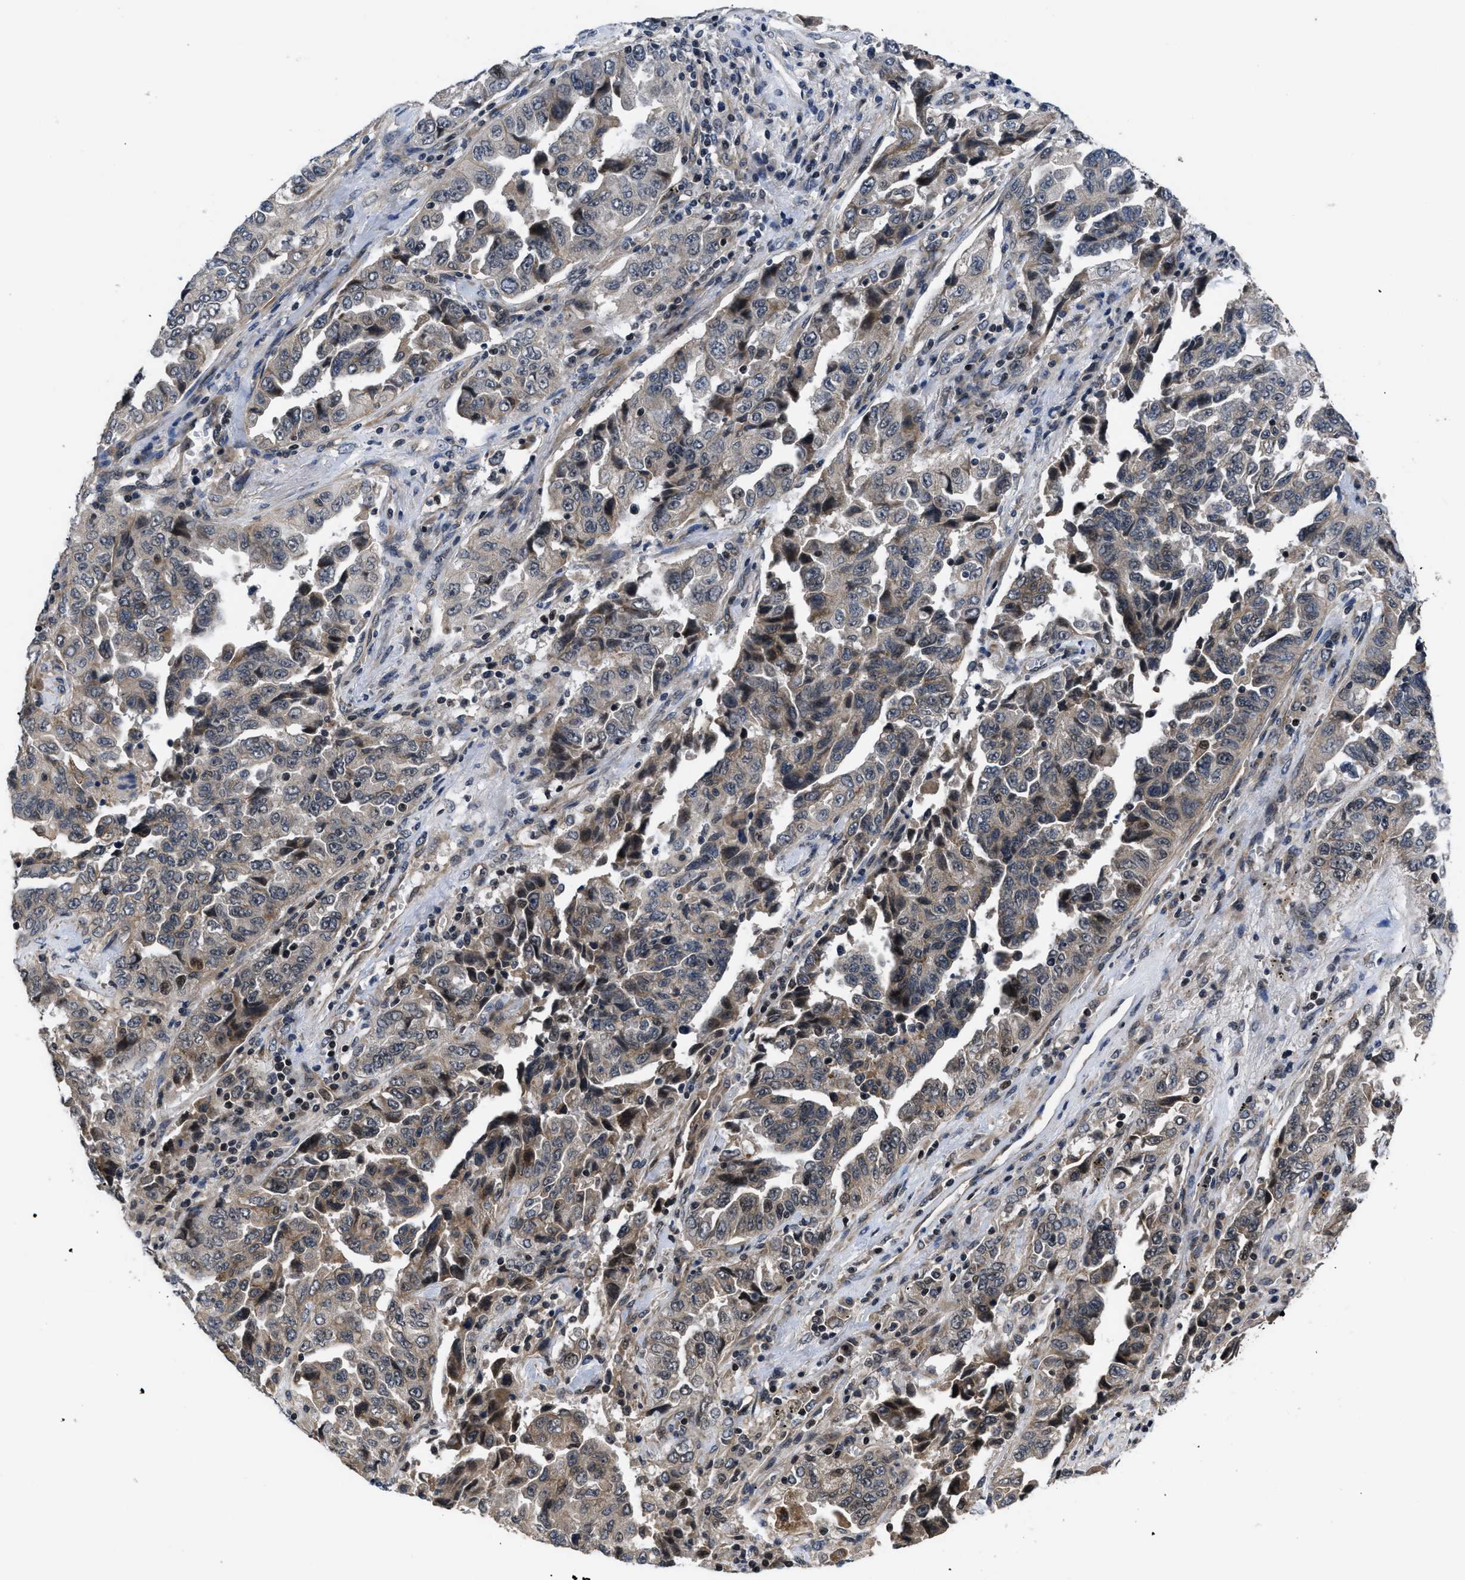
{"staining": {"intensity": "weak", "quantity": "25%-75%", "location": "cytoplasmic/membranous"}, "tissue": "lung cancer", "cell_type": "Tumor cells", "image_type": "cancer", "snomed": [{"axis": "morphology", "description": "Adenocarcinoma, NOS"}, {"axis": "topography", "description": "Lung"}], "caption": "Immunohistochemical staining of human lung cancer displays low levels of weak cytoplasmic/membranous expression in approximately 25%-75% of tumor cells.", "gene": "DNAJC14", "patient": {"sex": "female", "age": 51}}